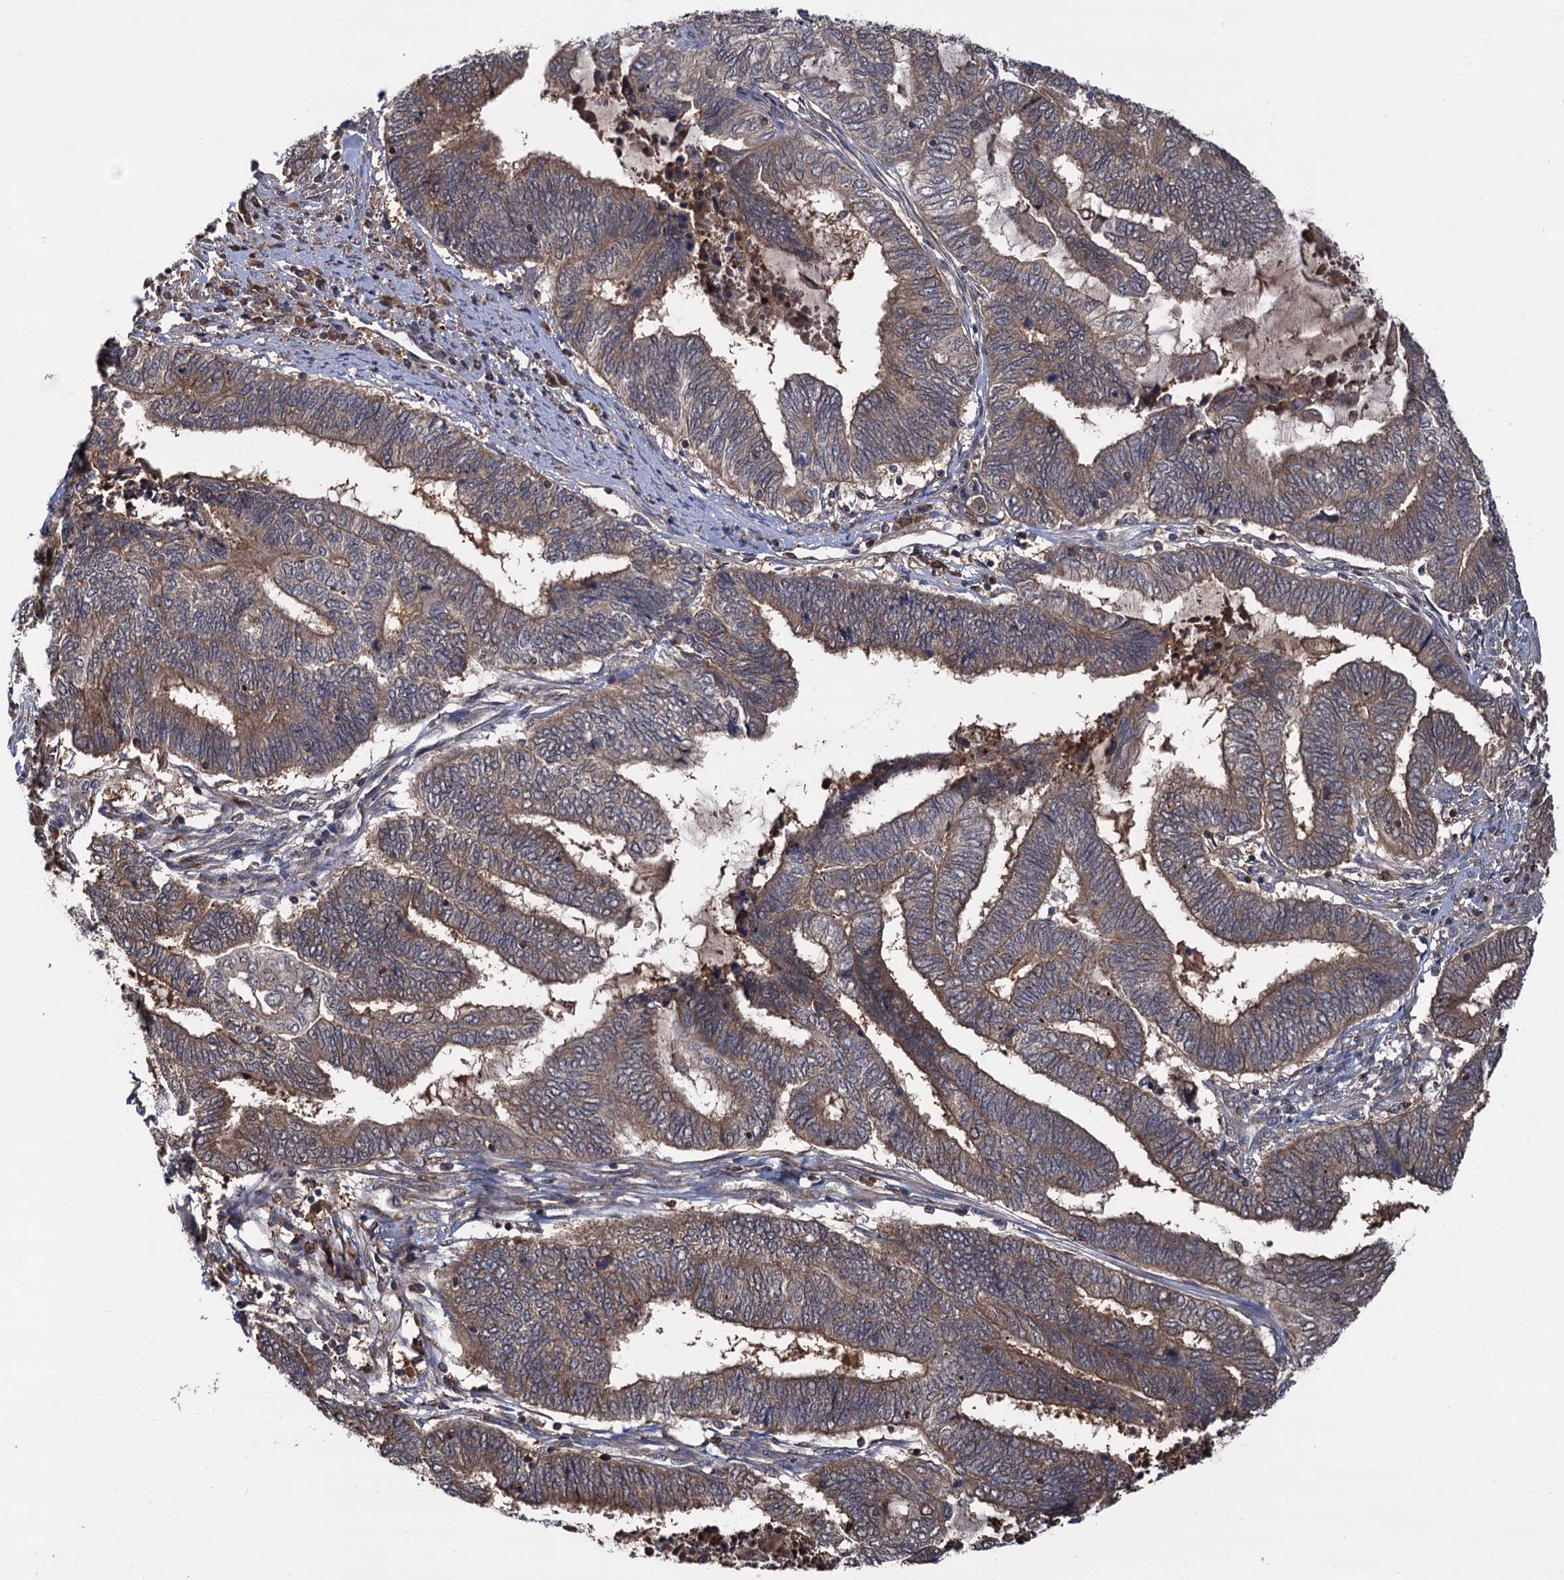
{"staining": {"intensity": "moderate", "quantity": ">75%", "location": "cytoplasmic/membranous"}, "tissue": "endometrial cancer", "cell_type": "Tumor cells", "image_type": "cancer", "snomed": [{"axis": "morphology", "description": "Adenocarcinoma, NOS"}, {"axis": "topography", "description": "Uterus"}, {"axis": "topography", "description": "Endometrium"}], "caption": "Human endometrial adenocarcinoma stained with a brown dye demonstrates moderate cytoplasmic/membranous positive positivity in approximately >75% of tumor cells.", "gene": "SELENOP", "patient": {"sex": "female", "age": 70}}